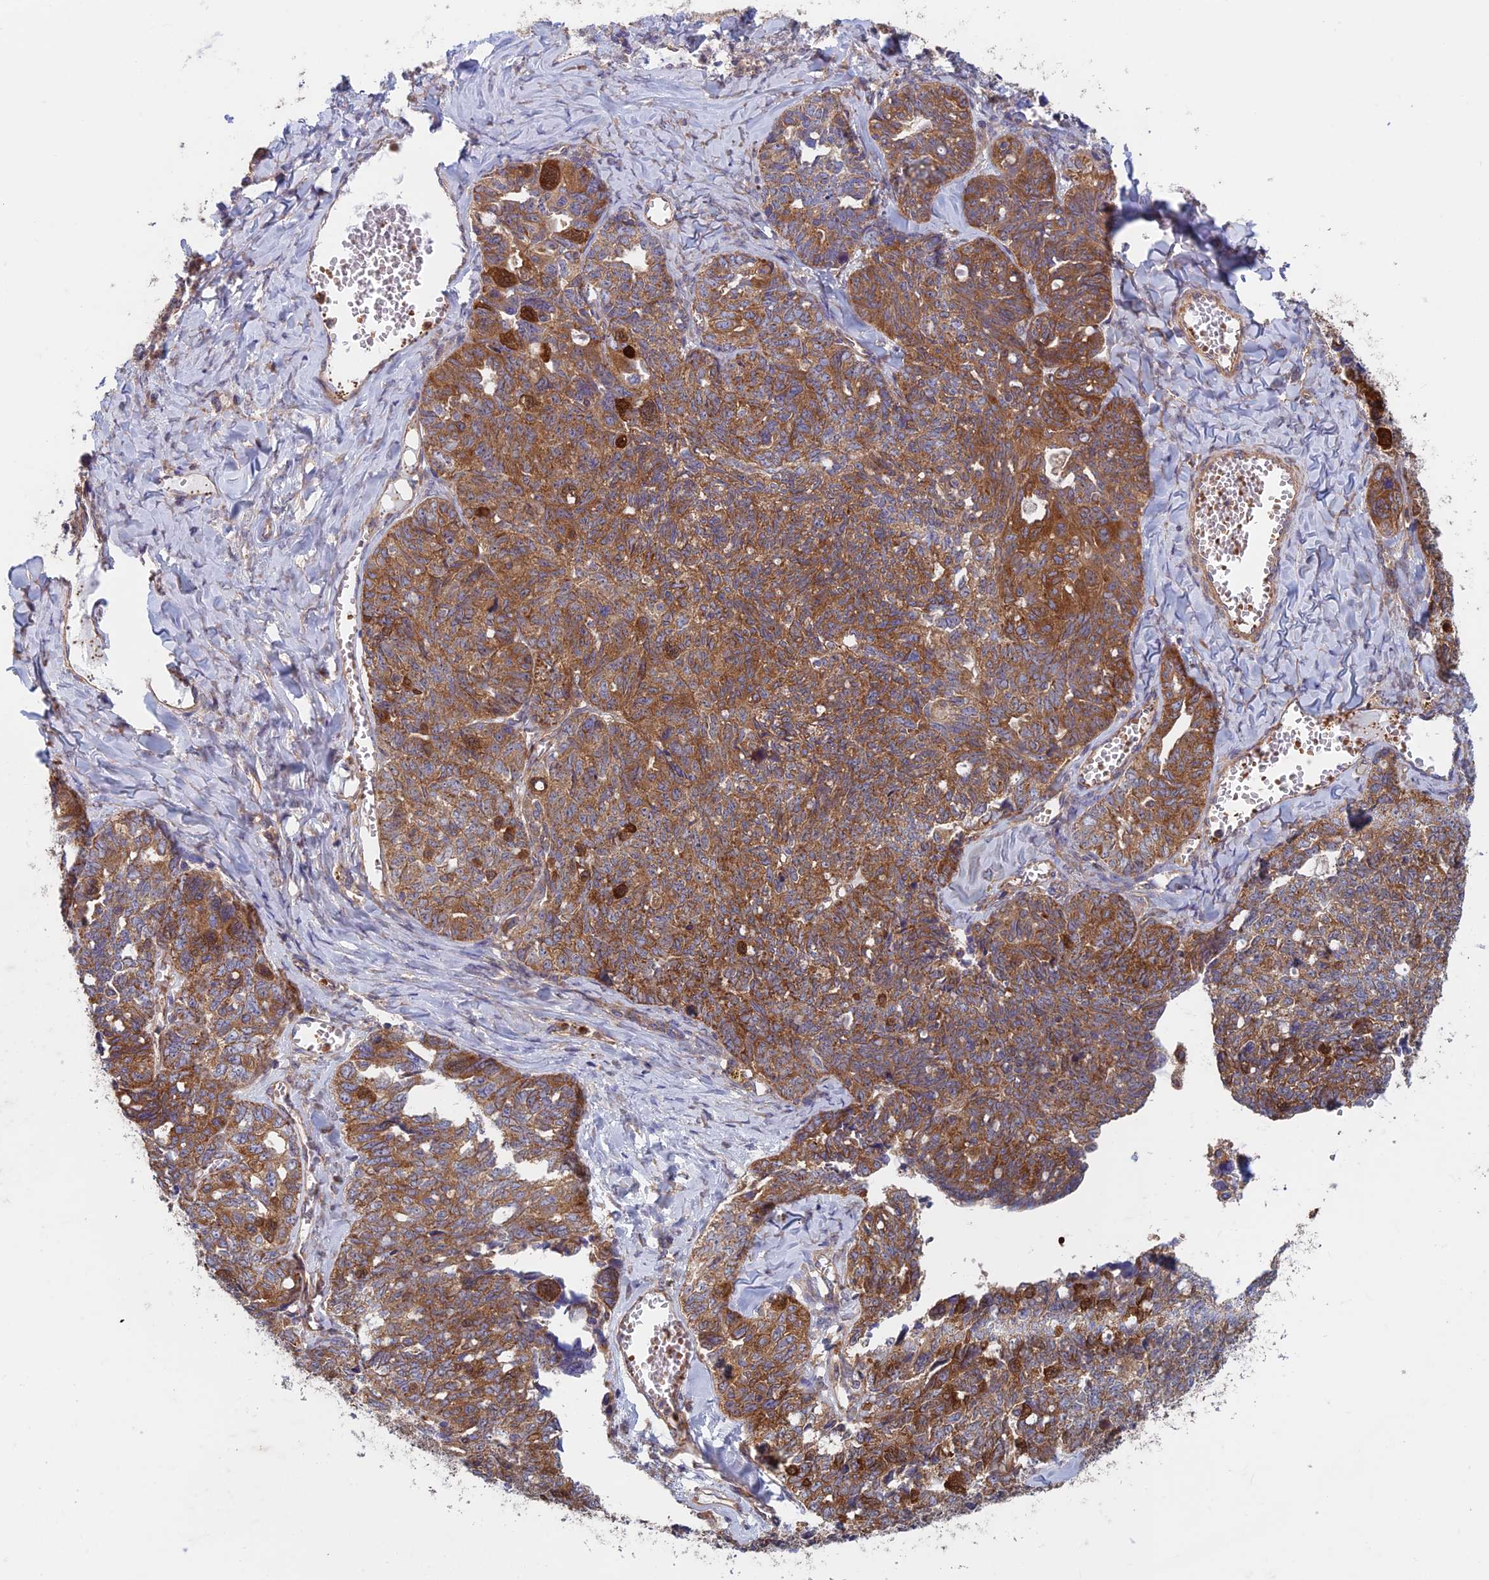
{"staining": {"intensity": "moderate", "quantity": ">75%", "location": "cytoplasmic/membranous"}, "tissue": "ovarian cancer", "cell_type": "Tumor cells", "image_type": "cancer", "snomed": [{"axis": "morphology", "description": "Cystadenocarcinoma, serous, NOS"}, {"axis": "topography", "description": "Ovary"}], "caption": "Brown immunohistochemical staining in ovarian cancer reveals moderate cytoplasmic/membranous staining in about >75% of tumor cells.", "gene": "DNM1L", "patient": {"sex": "female", "age": 79}}